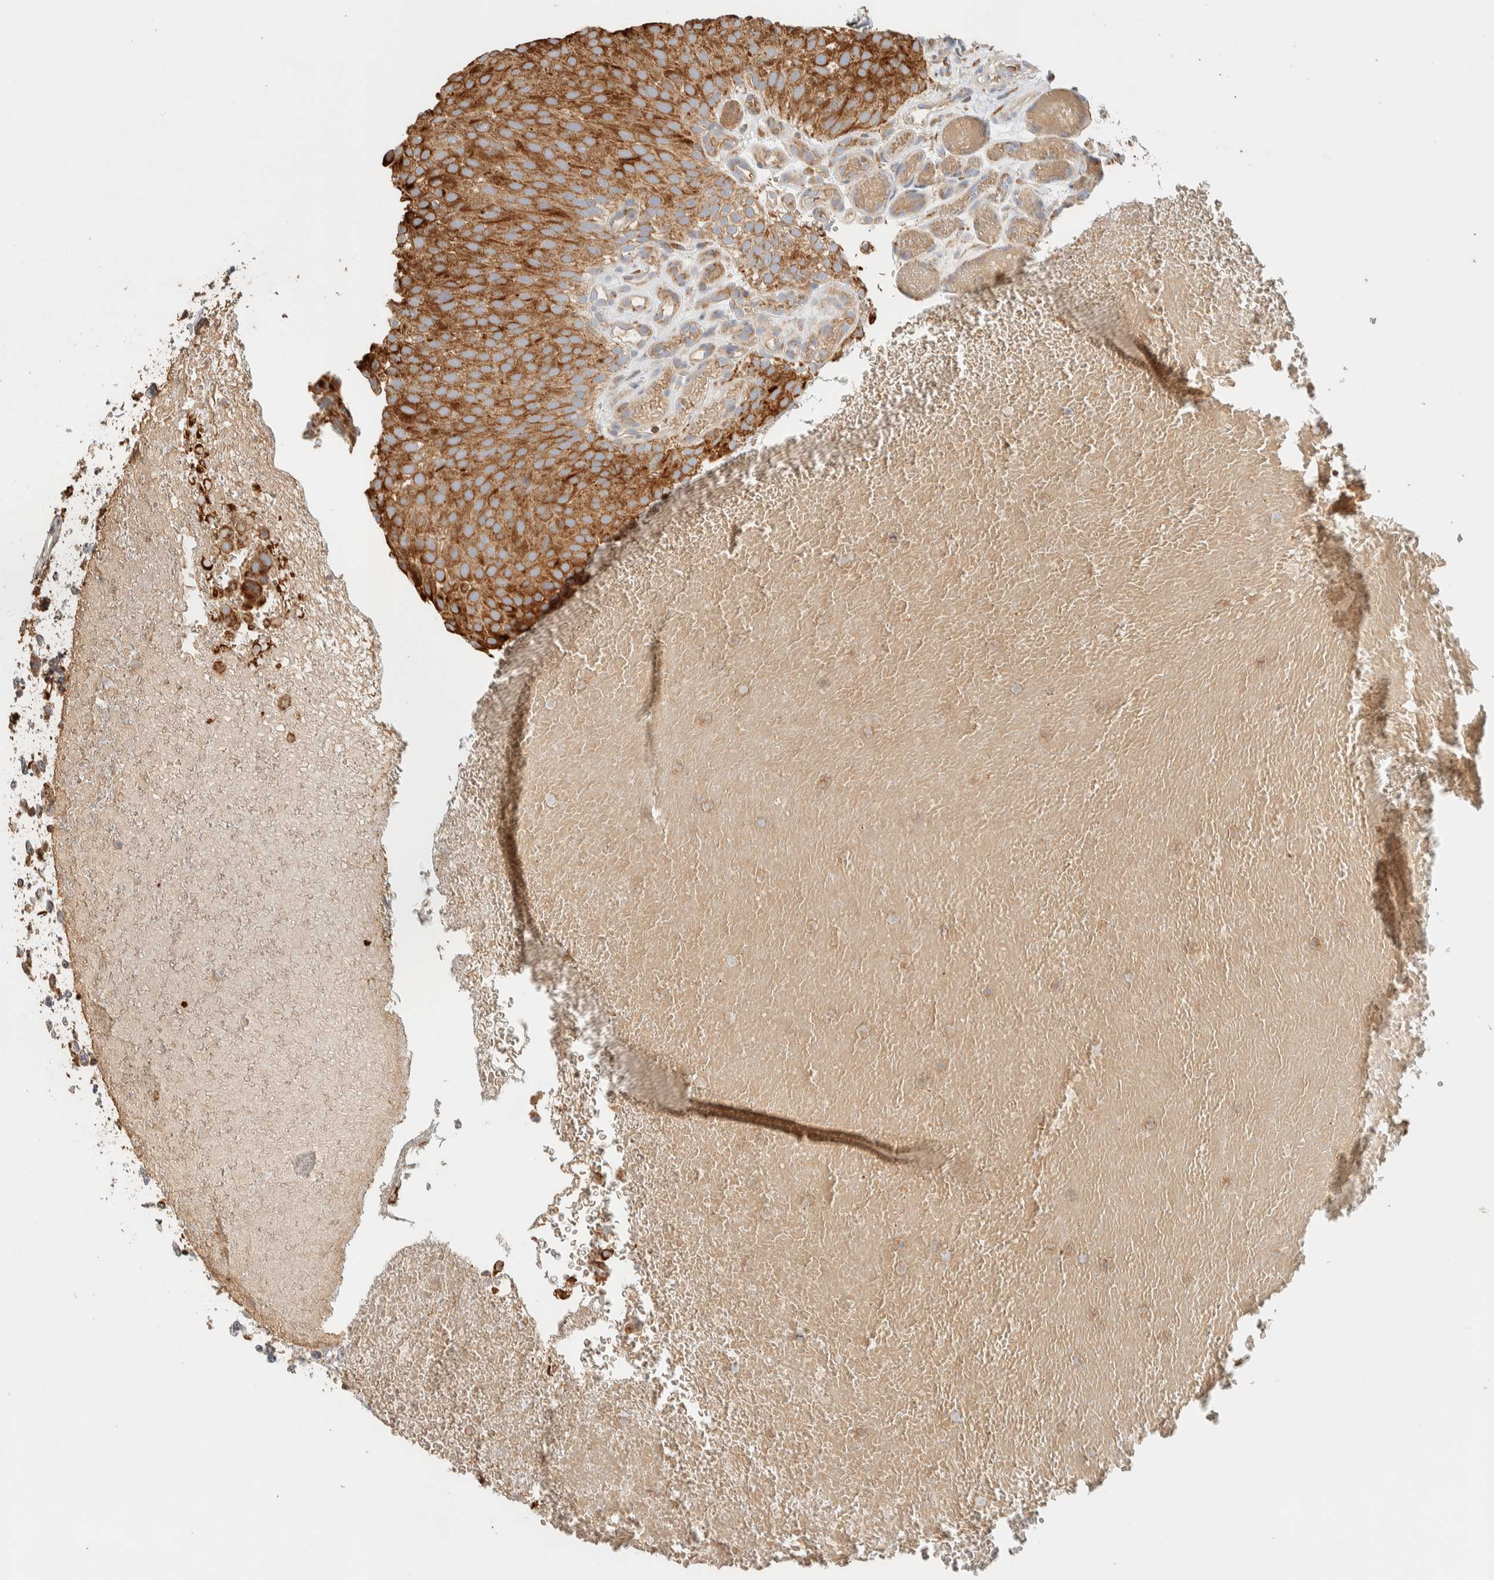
{"staining": {"intensity": "strong", "quantity": ">75%", "location": "cytoplasmic/membranous"}, "tissue": "urothelial cancer", "cell_type": "Tumor cells", "image_type": "cancer", "snomed": [{"axis": "morphology", "description": "Urothelial carcinoma, Low grade"}, {"axis": "topography", "description": "Urinary bladder"}], "caption": "Tumor cells display strong cytoplasmic/membranous expression in about >75% of cells in urothelial cancer.", "gene": "RAB11FIP1", "patient": {"sex": "male", "age": 78}}